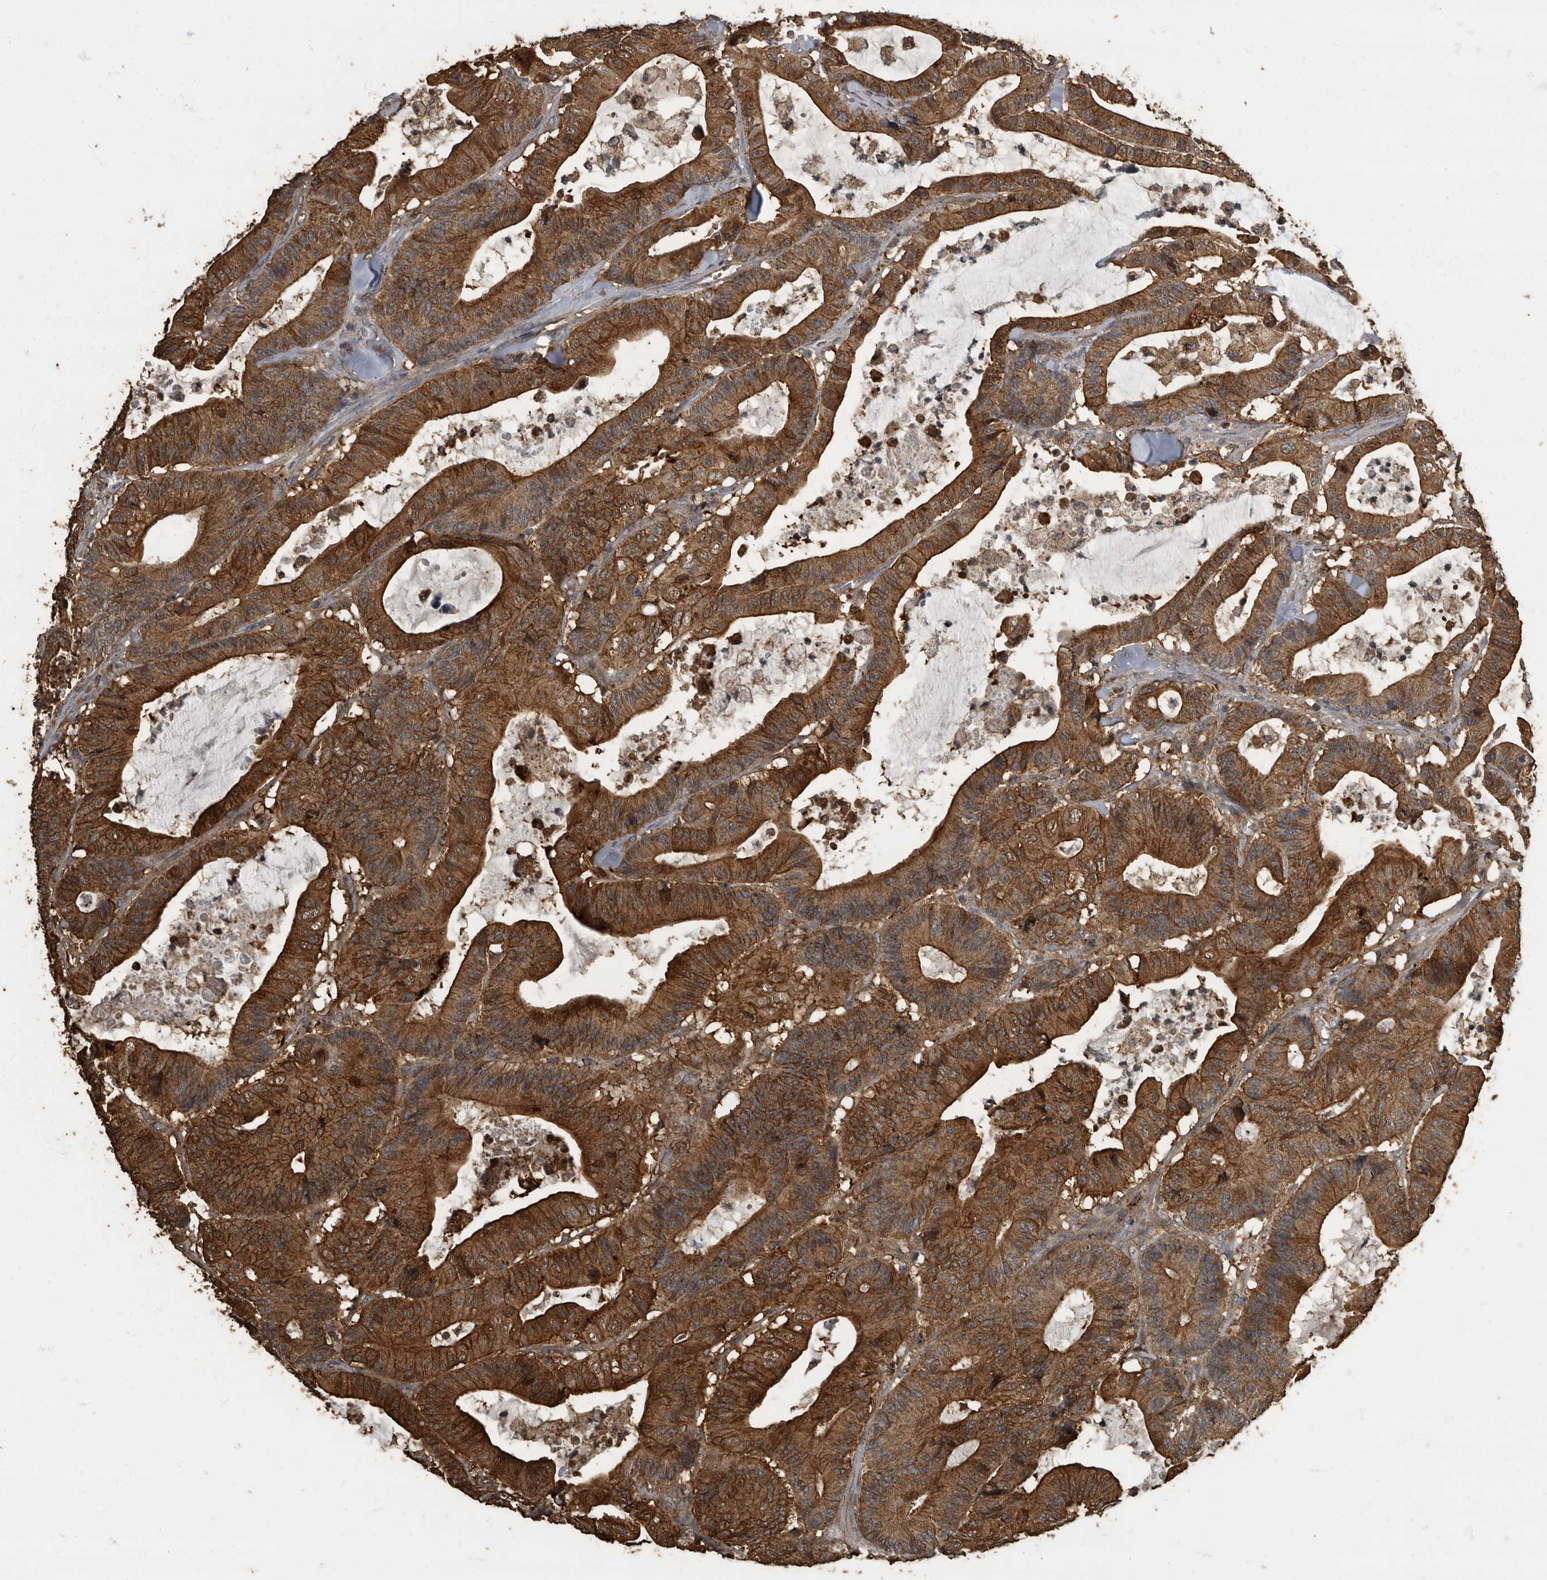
{"staining": {"intensity": "strong", "quantity": ">75%", "location": "cytoplasmic/membranous"}, "tissue": "colorectal cancer", "cell_type": "Tumor cells", "image_type": "cancer", "snomed": [{"axis": "morphology", "description": "Adenocarcinoma, NOS"}, {"axis": "topography", "description": "Colon"}], "caption": "Colorectal cancer tissue exhibits strong cytoplasmic/membranous expression in about >75% of tumor cells, visualized by immunohistochemistry.", "gene": "IL15RA", "patient": {"sex": "female", "age": 84}}